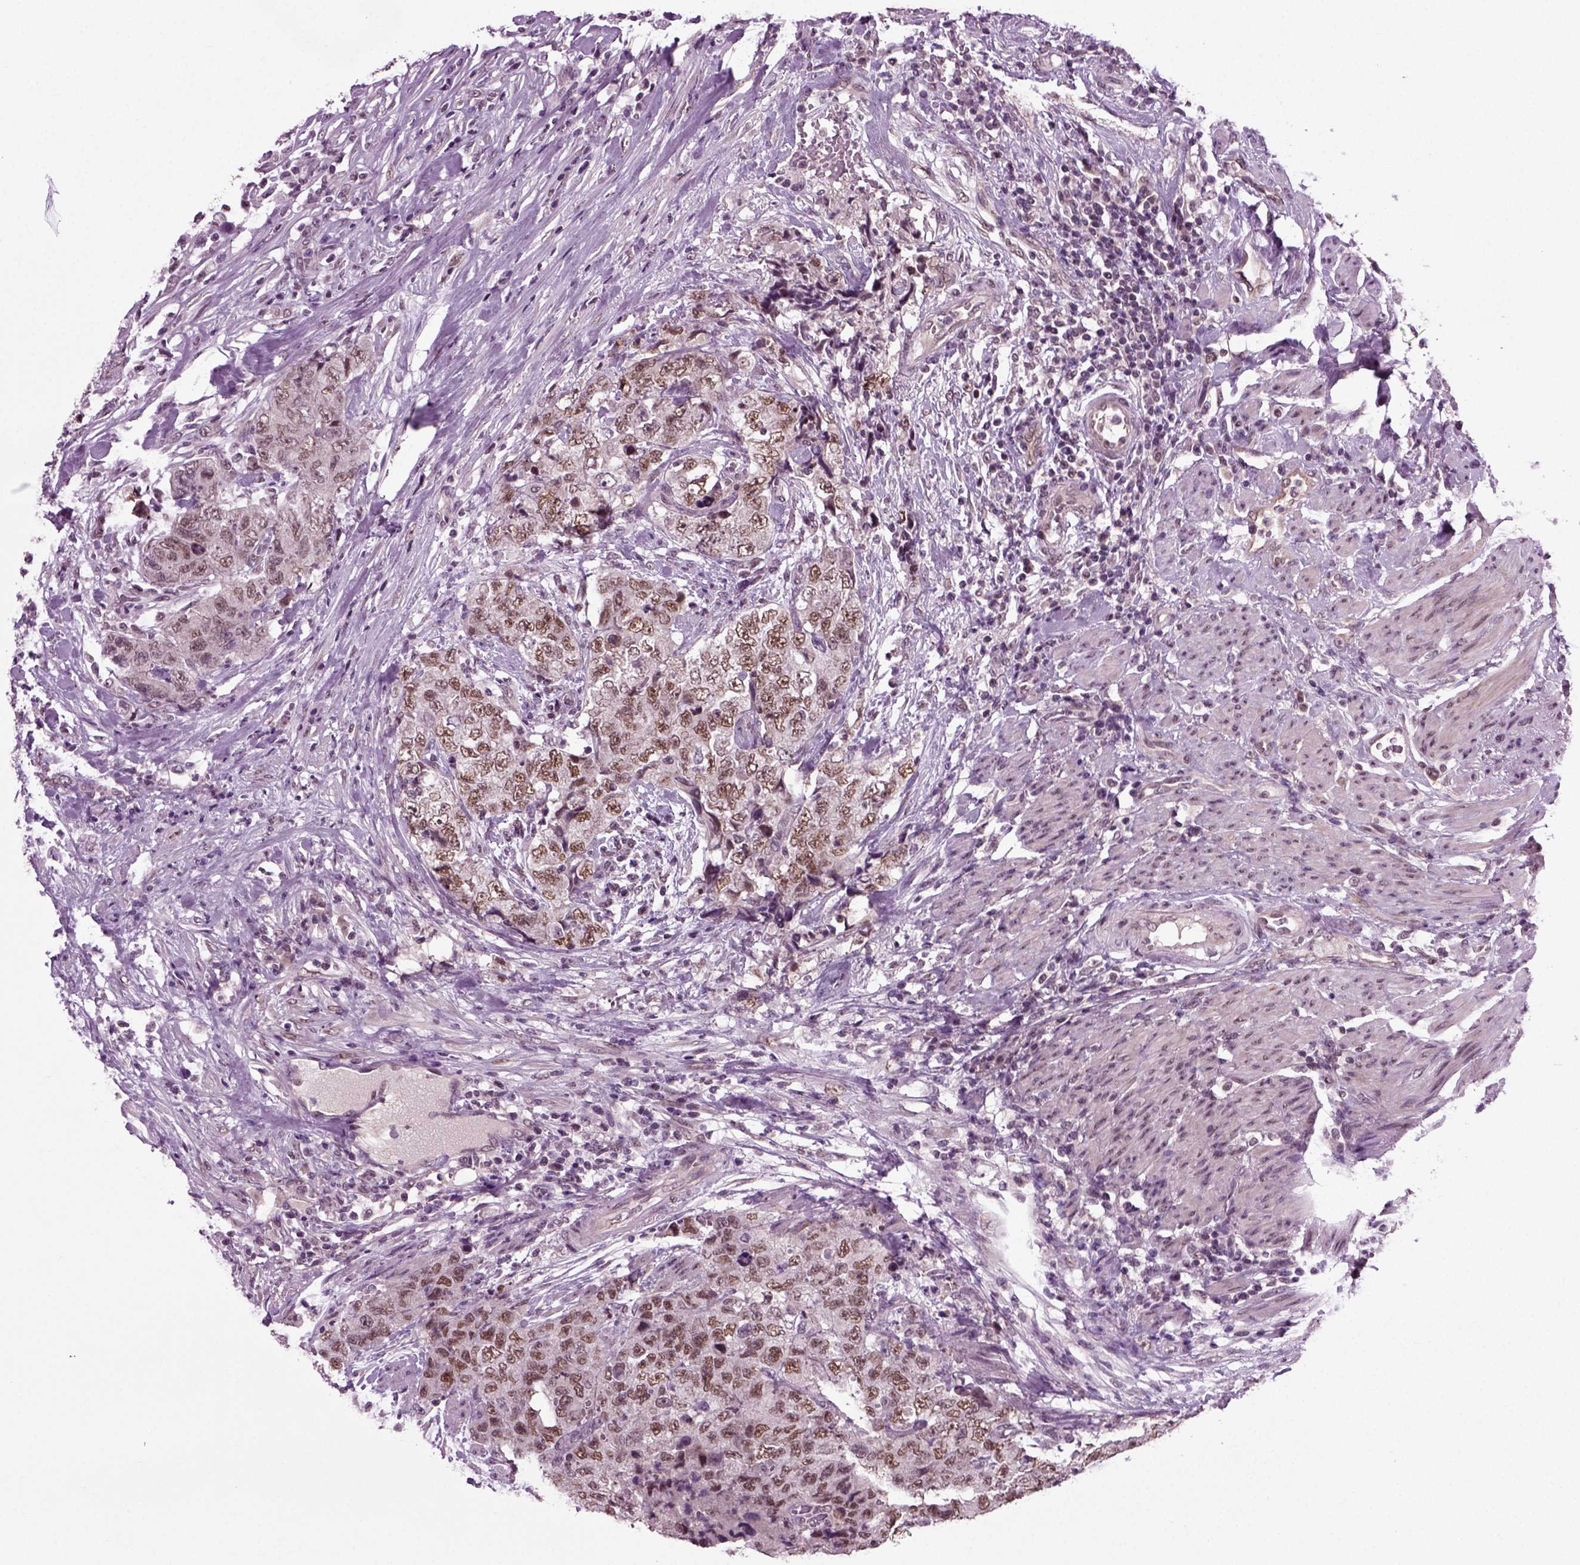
{"staining": {"intensity": "strong", "quantity": "25%-75%", "location": "nuclear"}, "tissue": "urothelial cancer", "cell_type": "Tumor cells", "image_type": "cancer", "snomed": [{"axis": "morphology", "description": "Urothelial carcinoma, High grade"}, {"axis": "topography", "description": "Urinary bladder"}], "caption": "Immunohistochemistry (IHC) micrograph of neoplastic tissue: urothelial cancer stained using immunohistochemistry reveals high levels of strong protein expression localized specifically in the nuclear of tumor cells, appearing as a nuclear brown color.", "gene": "RCOR3", "patient": {"sex": "female", "age": 78}}